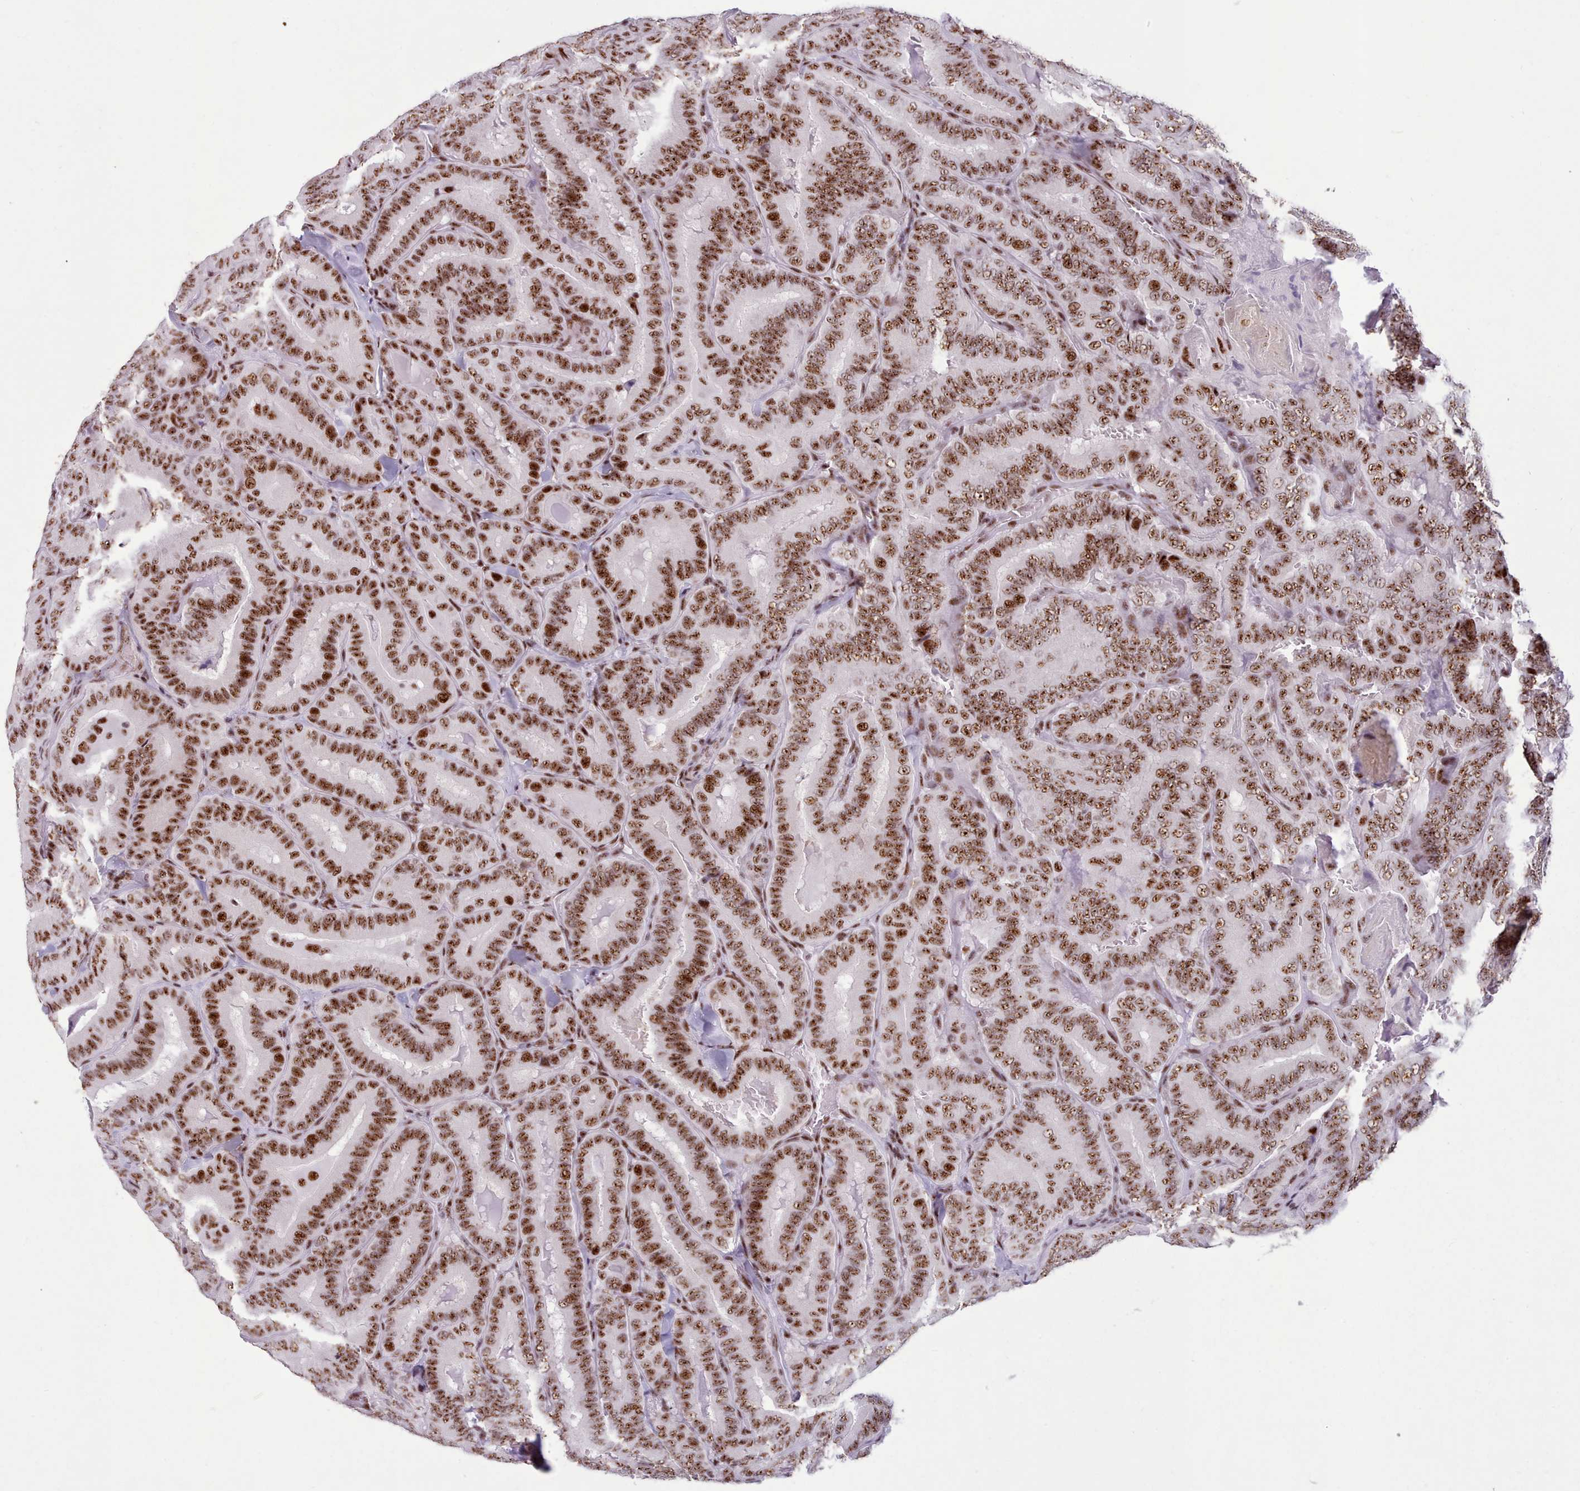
{"staining": {"intensity": "strong", "quantity": ">75%", "location": "nuclear"}, "tissue": "thyroid cancer", "cell_type": "Tumor cells", "image_type": "cancer", "snomed": [{"axis": "morphology", "description": "Papillary adenocarcinoma, NOS"}, {"axis": "topography", "description": "Thyroid gland"}], "caption": "Immunohistochemistry (DAB (3,3'-diaminobenzidine)) staining of thyroid cancer demonstrates strong nuclear protein staining in about >75% of tumor cells. (Stains: DAB (3,3'-diaminobenzidine) in brown, nuclei in blue, Microscopy: brightfield microscopy at high magnification).", "gene": "TMEM35B", "patient": {"sex": "male", "age": 61}}